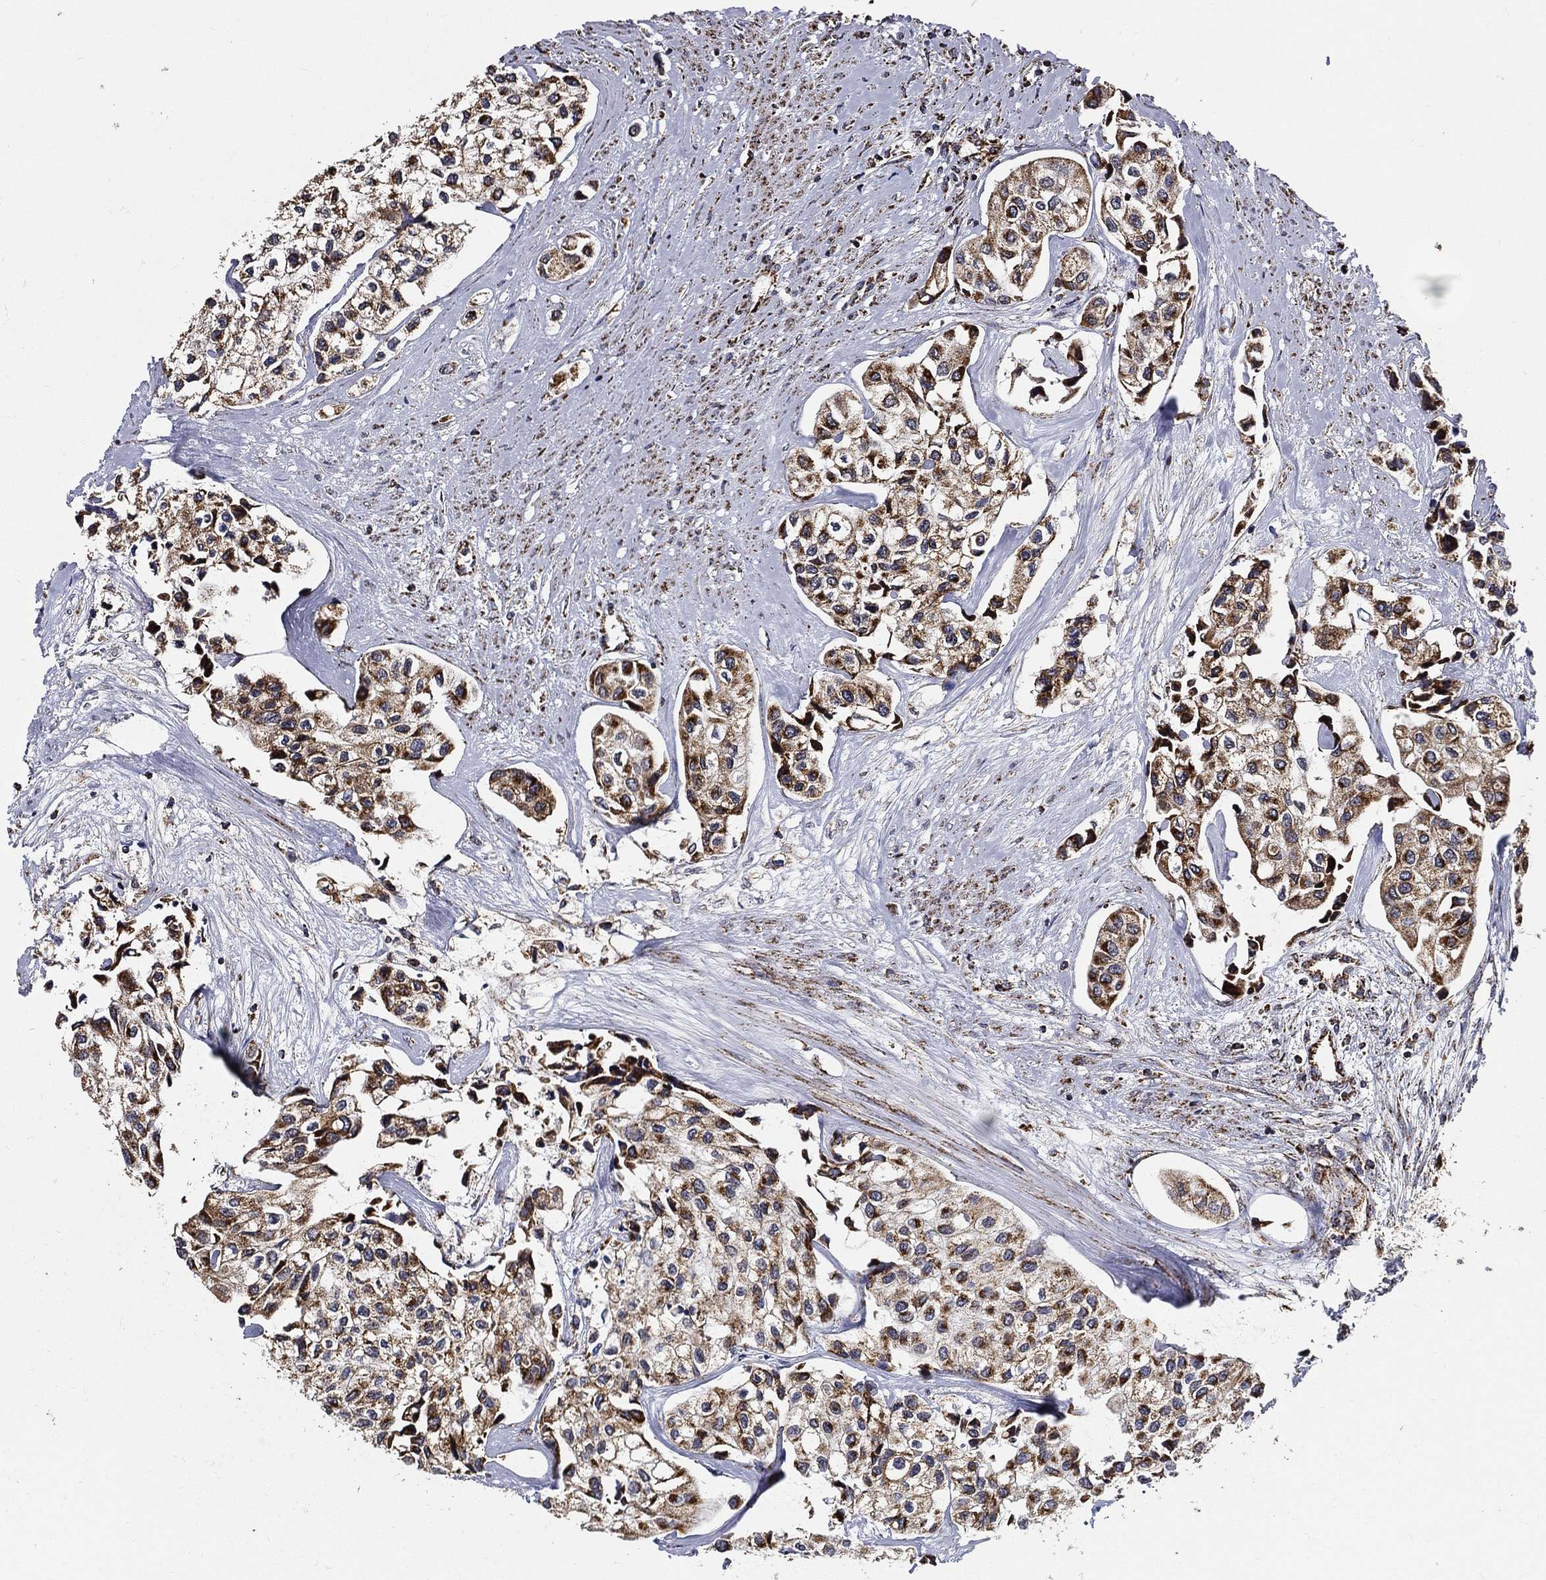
{"staining": {"intensity": "moderate", "quantity": ">75%", "location": "cytoplasmic/membranous"}, "tissue": "urothelial cancer", "cell_type": "Tumor cells", "image_type": "cancer", "snomed": [{"axis": "morphology", "description": "Urothelial carcinoma, High grade"}, {"axis": "topography", "description": "Urinary bladder"}], "caption": "A medium amount of moderate cytoplasmic/membranous positivity is present in approximately >75% of tumor cells in urothelial cancer tissue. (IHC, brightfield microscopy, high magnification).", "gene": "NDUFAB1", "patient": {"sex": "male", "age": 73}}